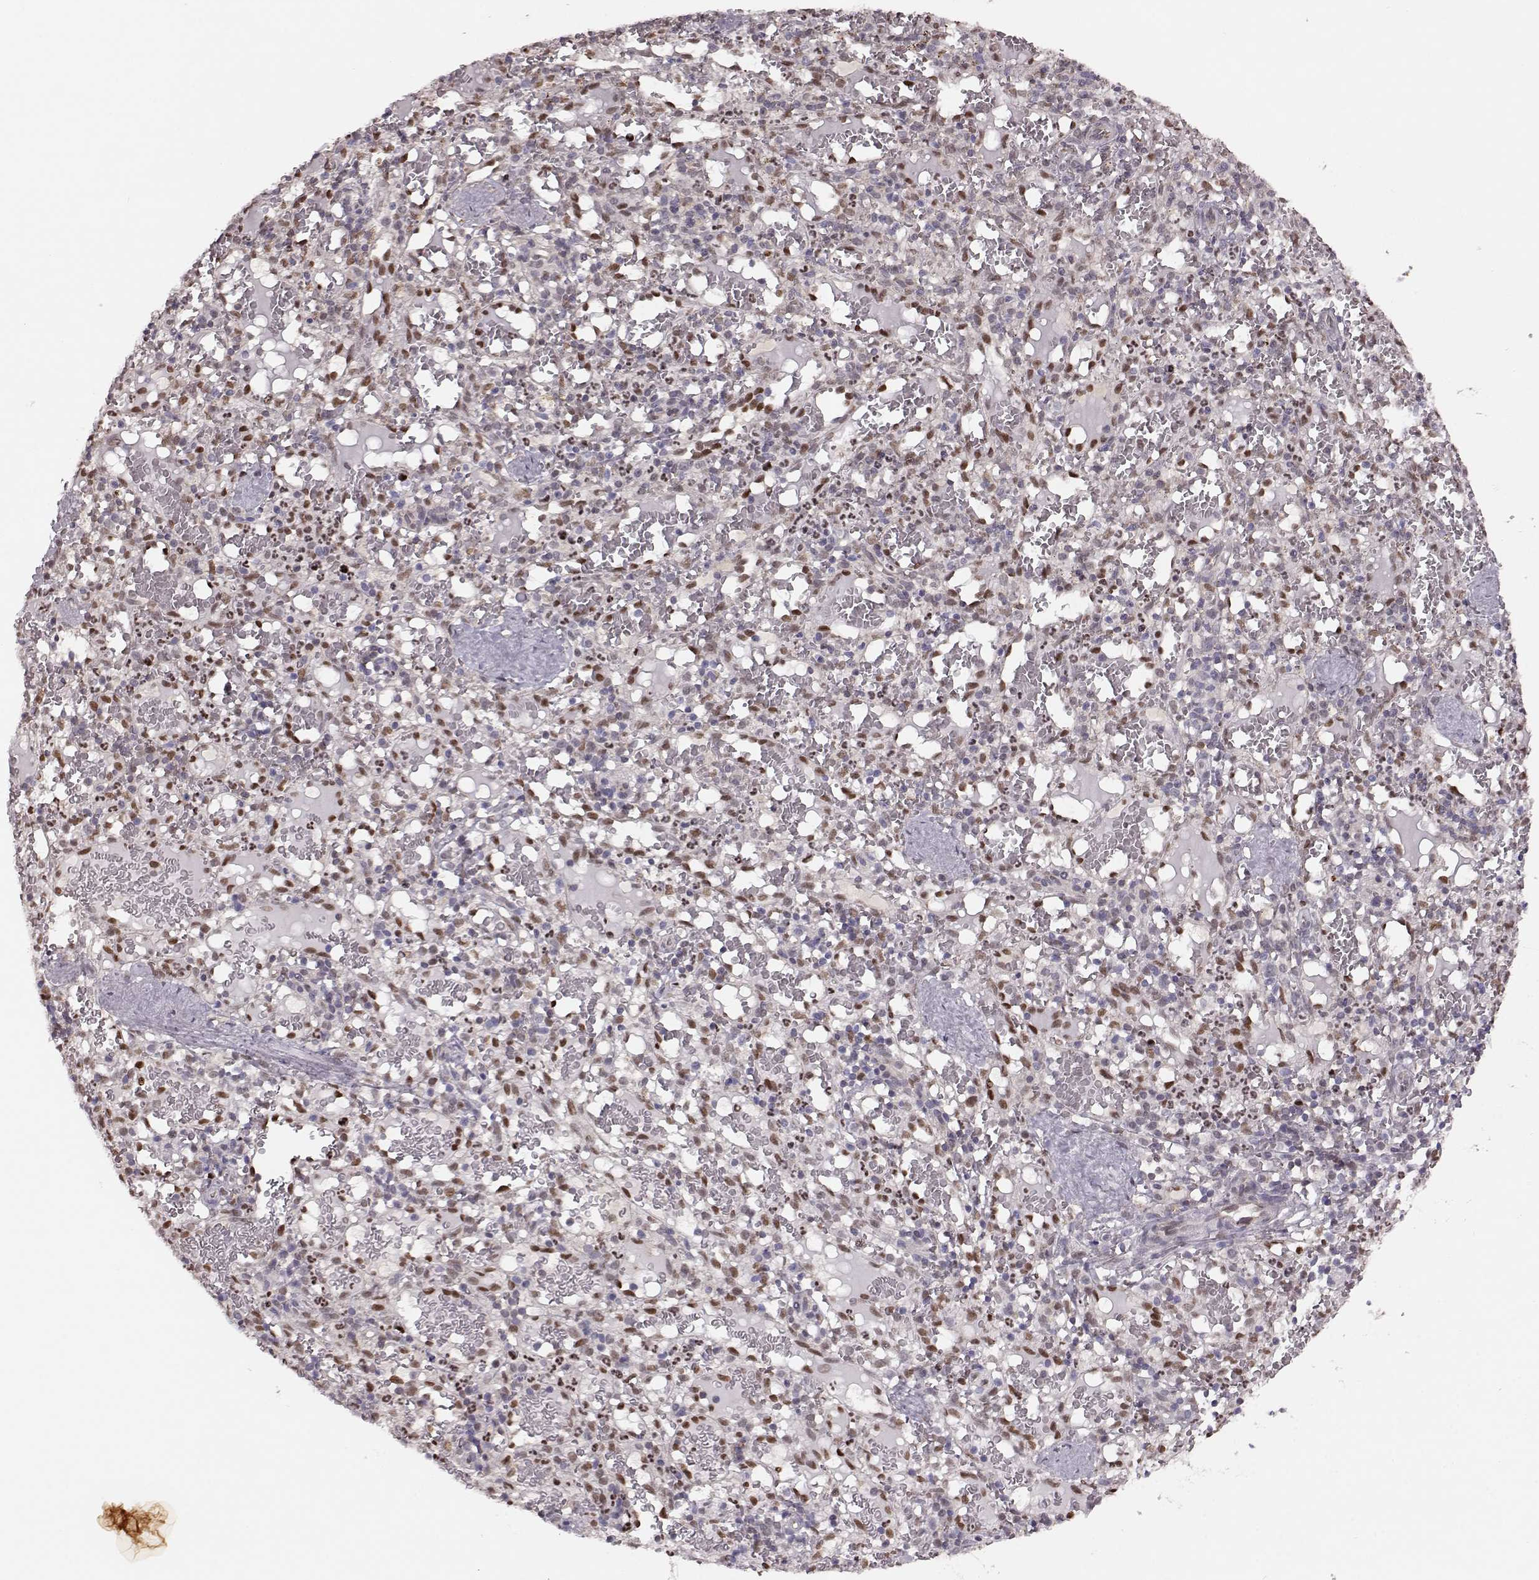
{"staining": {"intensity": "moderate", "quantity": "25%-75%", "location": "nuclear"}, "tissue": "spleen", "cell_type": "Cells in red pulp", "image_type": "normal", "snomed": [{"axis": "morphology", "description": "Normal tissue, NOS"}, {"axis": "topography", "description": "Spleen"}], "caption": "Immunohistochemical staining of unremarkable human spleen demonstrates medium levels of moderate nuclear staining in approximately 25%-75% of cells in red pulp.", "gene": "KLF6", "patient": {"sex": "male", "age": 11}}